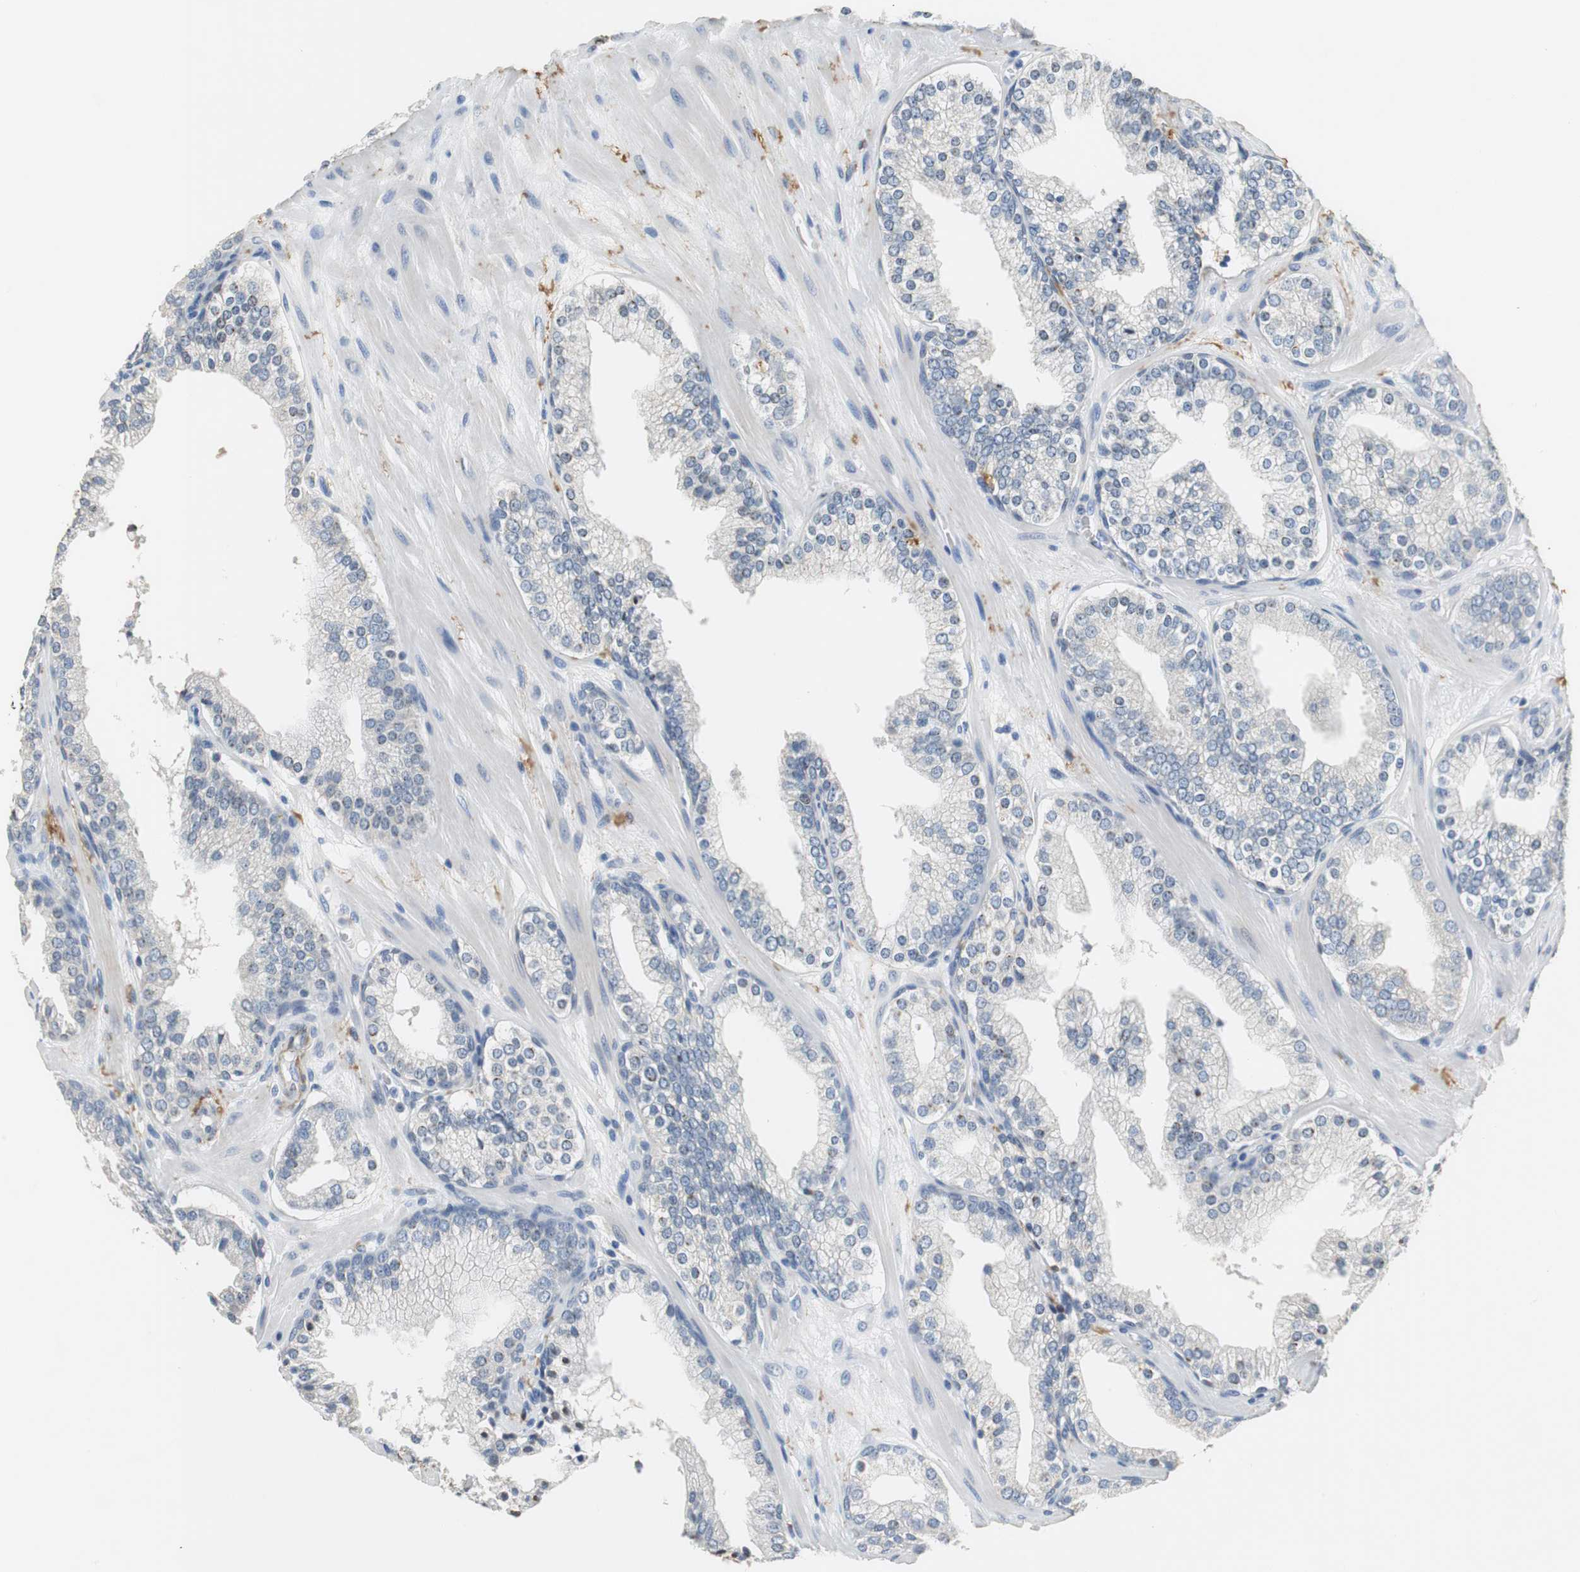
{"staining": {"intensity": "negative", "quantity": "none", "location": "none"}, "tissue": "prostate cancer", "cell_type": "Tumor cells", "image_type": "cancer", "snomed": [{"axis": "morphology", "description": "Adenocarcinoma, High grade"}, {"axis": "topography", "description": "Prostate"}], "caption": "DAB (3,3'-diaminobenzidine) immunohistochemical staining of prostate cancer (high-grade adenocarcinoma) shows no significant staining in tumor cells.", "gene": "MUC7", "patient": {"sex": "male", "age": 68}}